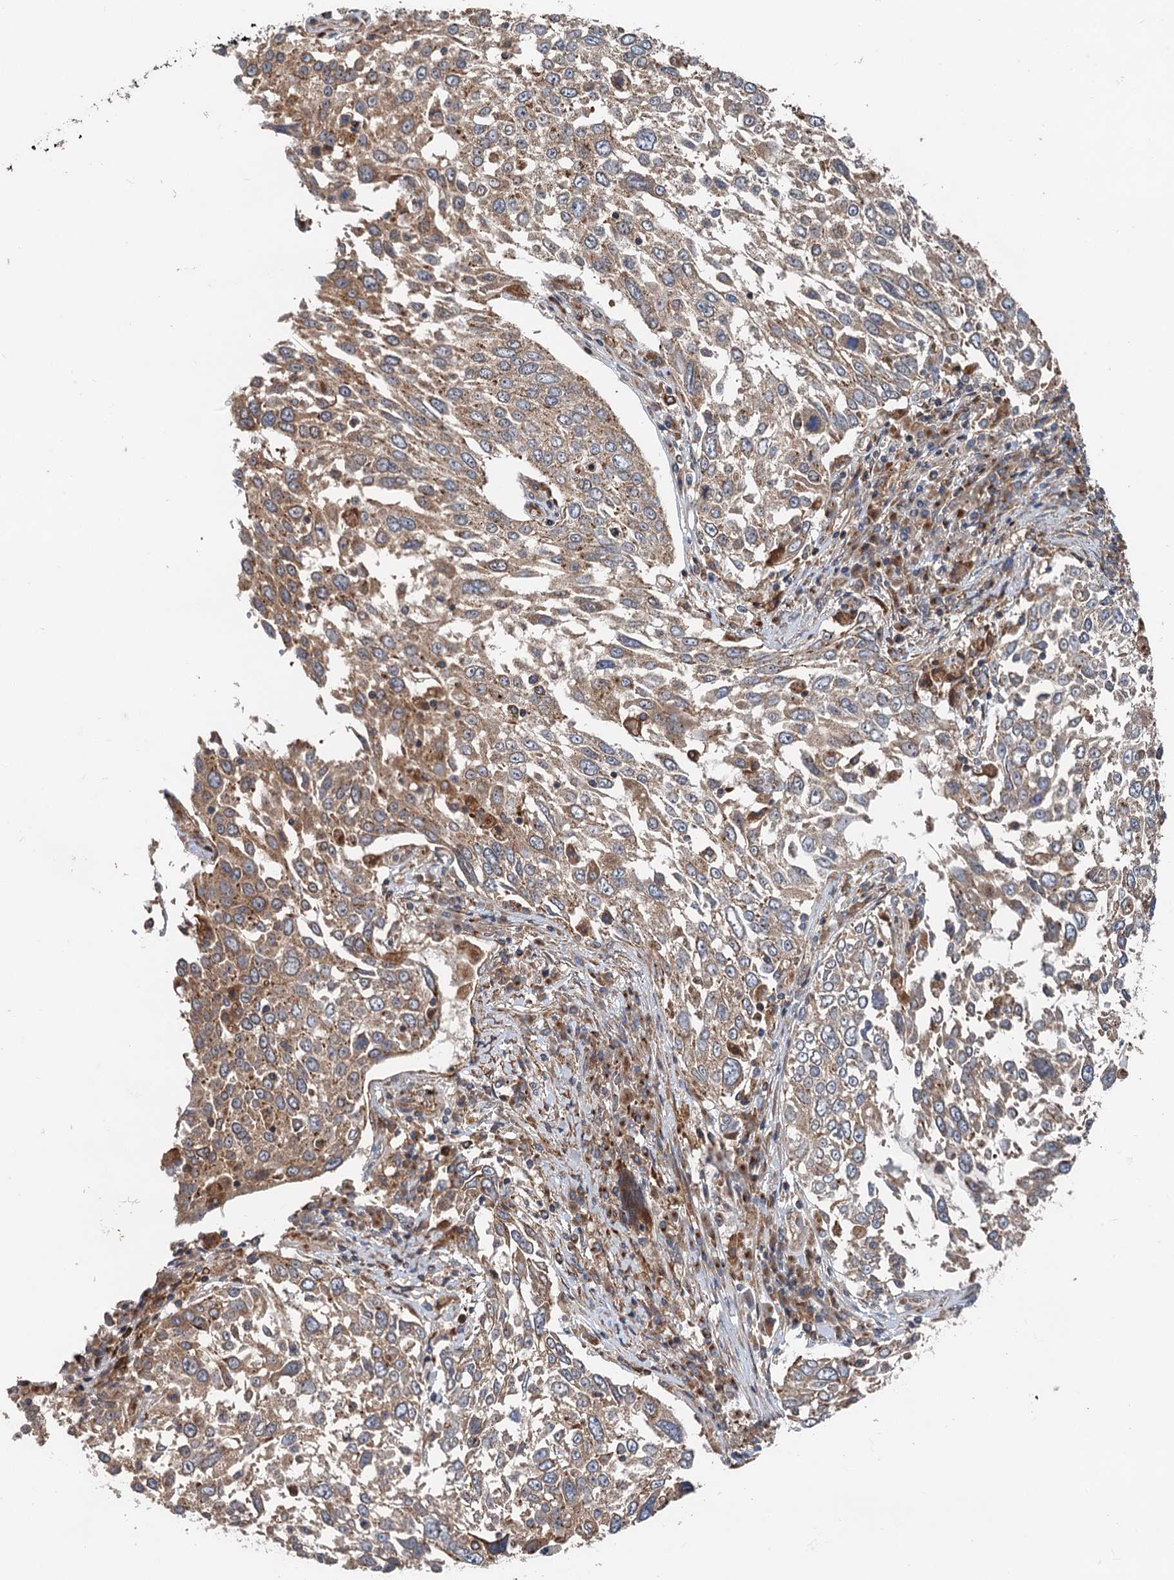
{"staining": {"intensity": "moderate", "quantity": ">75%", "location": "cytoplasmic/membranous"}, "tissue": "lung cancer", "cell_type": "Tumor cells", "image_type": "cancer", "snomed": [{"axis": "morphology", "description": "Squamous cell carcinoma, NOS"}, {"axis": "topography", "description": "Lung"}], "caption": "Immunohistochemistry (DAB (3,3'-diaminobenzidine)) staining of human lung cancer exhibits moderate cytoplasmic/membranous protein staining in about >75% of tumor cells.", "gene": "ANKRD26", "patient": {"sex": "male", "age": 65}}